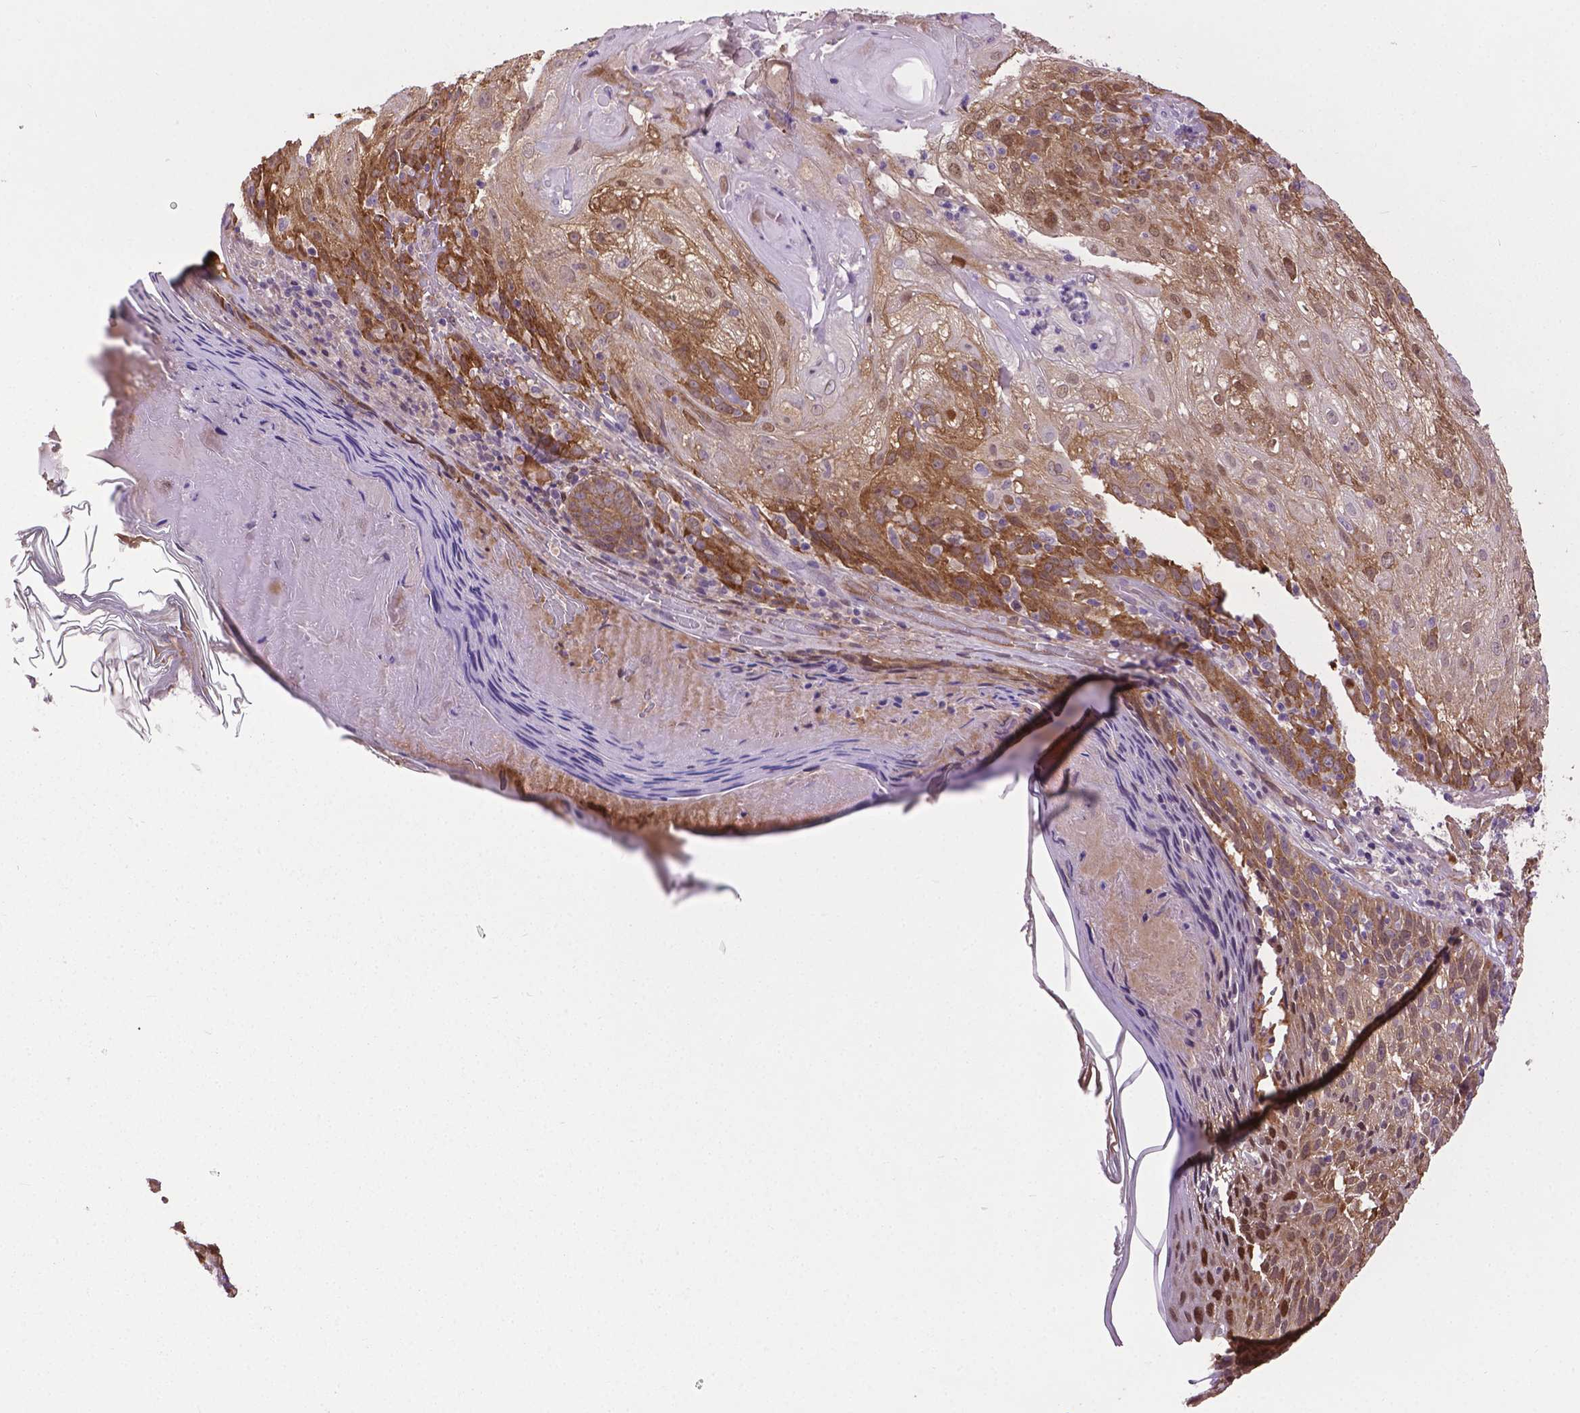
{"staining": {"intensity": "moderate", "quantity": ">75%", "location": "cytoplasmic/membranous,nuclear"}, "tissue": "skin cancer", "cell_type": "Tumor cells", "image_type": "cancer", "snomed": [{"axis": "morphology", "description": "Normal tissue, NOS"}, {"axis": "morphology", "description": "Squamous cell carcinoma, NOS"}, {"axis": "topography", "description": "Skin"}], "caption": "IHC (DAB) staining of human skin cancer demonstrates moderate cytoplasmic/membranous and nuclear protein positivity in about >75% of tumor cells.", "gene": "IRF6", "patient": {"sex": "female", "age": 83}}